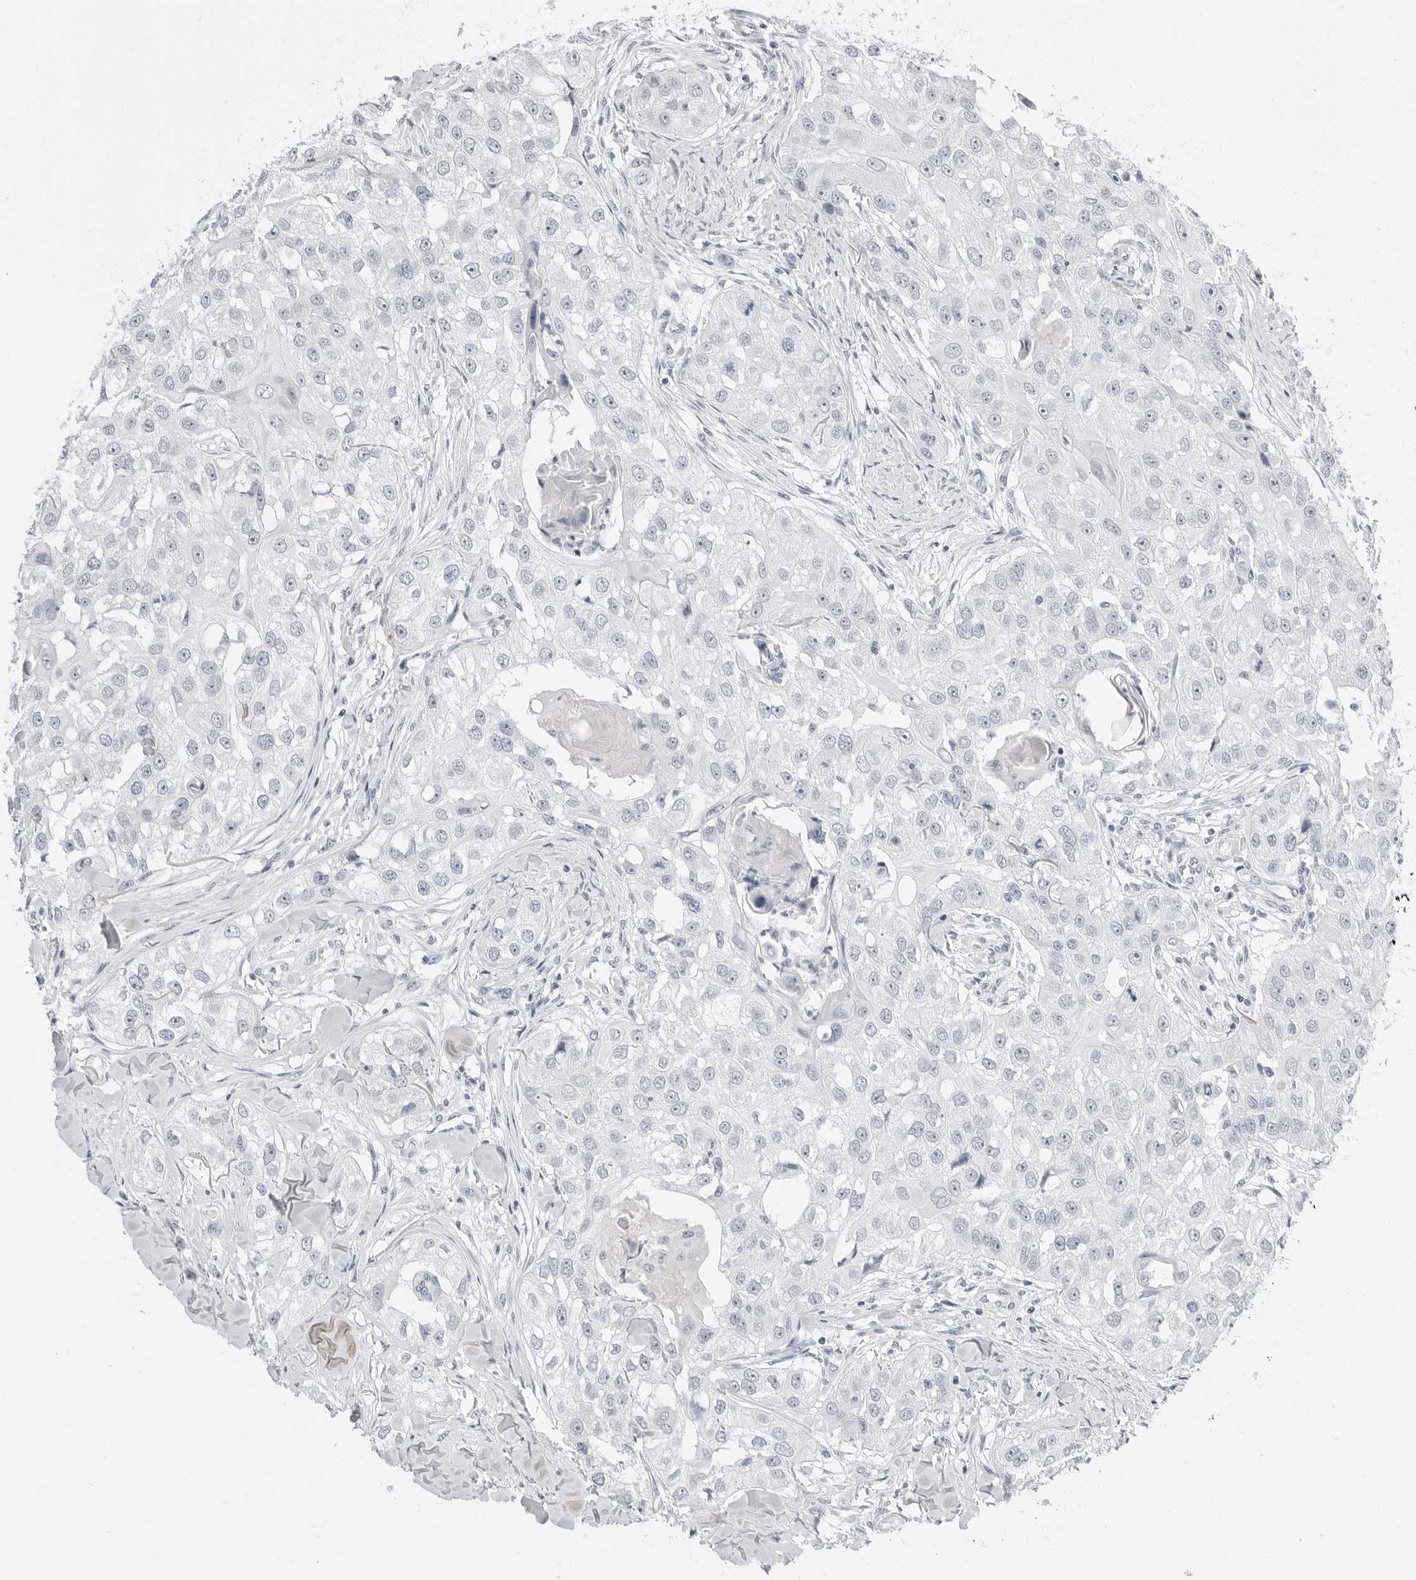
{"staining": {"intensity": "negative", "quantity": "none", "location": "none"}, "tissue": "head and neck cancer", "cell_type": "Tumor cells", "image_type": "cancer", "snomed": [{"axis": "morphology", "description": "Normal tissue, NOS"}, {"axis": "morphology", "description": "Squamous cell carcinoma, NOS"}, {"axis": "topography", "description": "Skeletal muscle"}, {"axis": "topography", "description": "Head-Neck"}], "caption": "An IHC image of head and neck cancer is shown. There is no staining in tumor cells of head and neck cancer.", "gene": "PLN", "patient": {"sex": "male", "age": 51}}